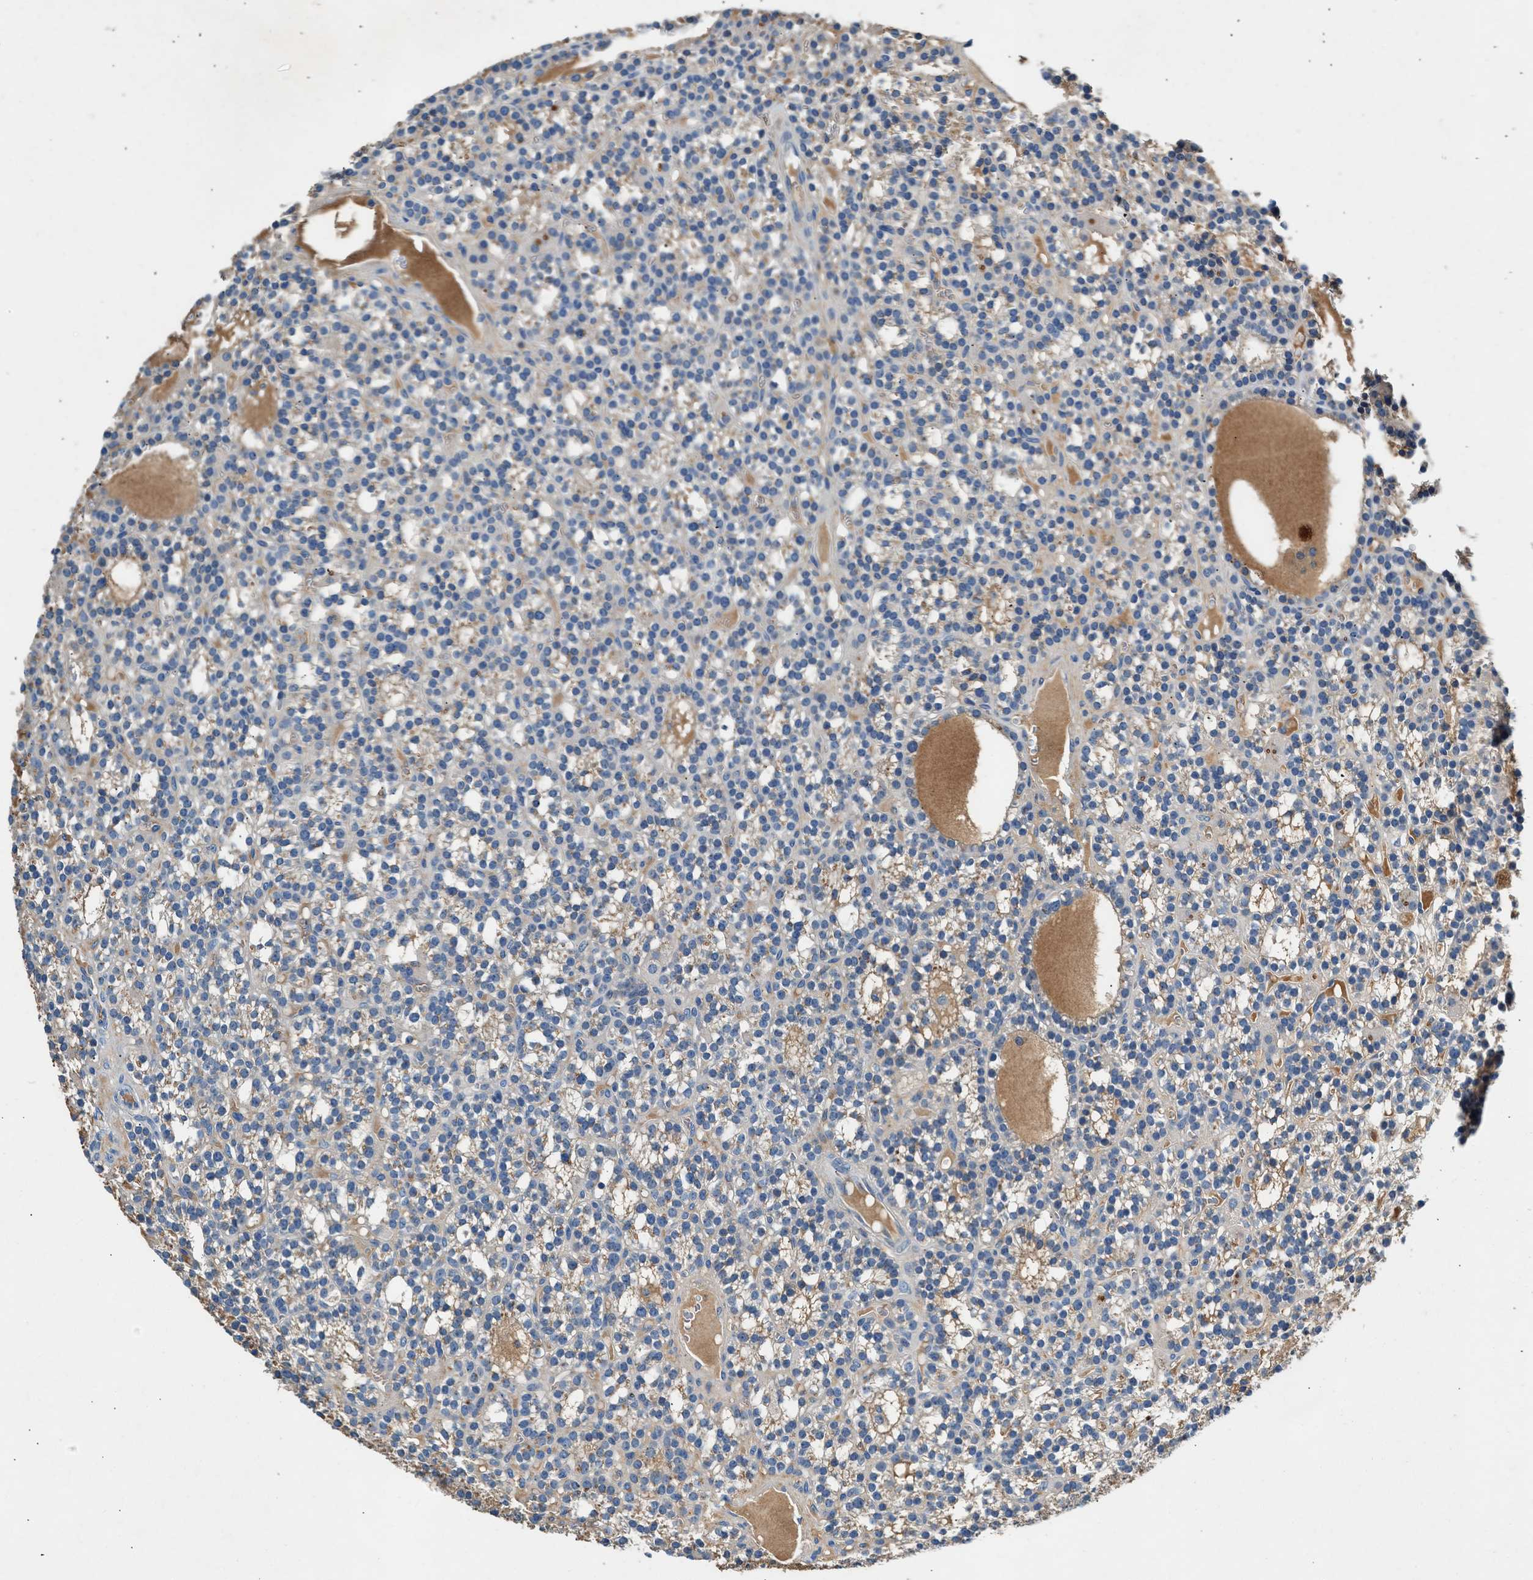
{"staining": {"intensity": "weak", "quantity": "<25%", "location": "cytoplasmic/membranous"}, "tissue": "parathyroid gland", "cell_type": "Glandular cells", "image_type": "normal", "snomed": [{"axis": "morphology", "description": "Normal tissue, NOS"}, {"axis": "morphology", "description": "Adenoma, NOS"}, {"axis": "topography", "description": "Parathyroid gland"}], "caption": "An IHC micrograph of benign parathyroid gland is shown. There is no staining in glandular cells of parathyroid gland.", "gene": "RWDD2B", "patient": {"sex": "female", "age": 58}}